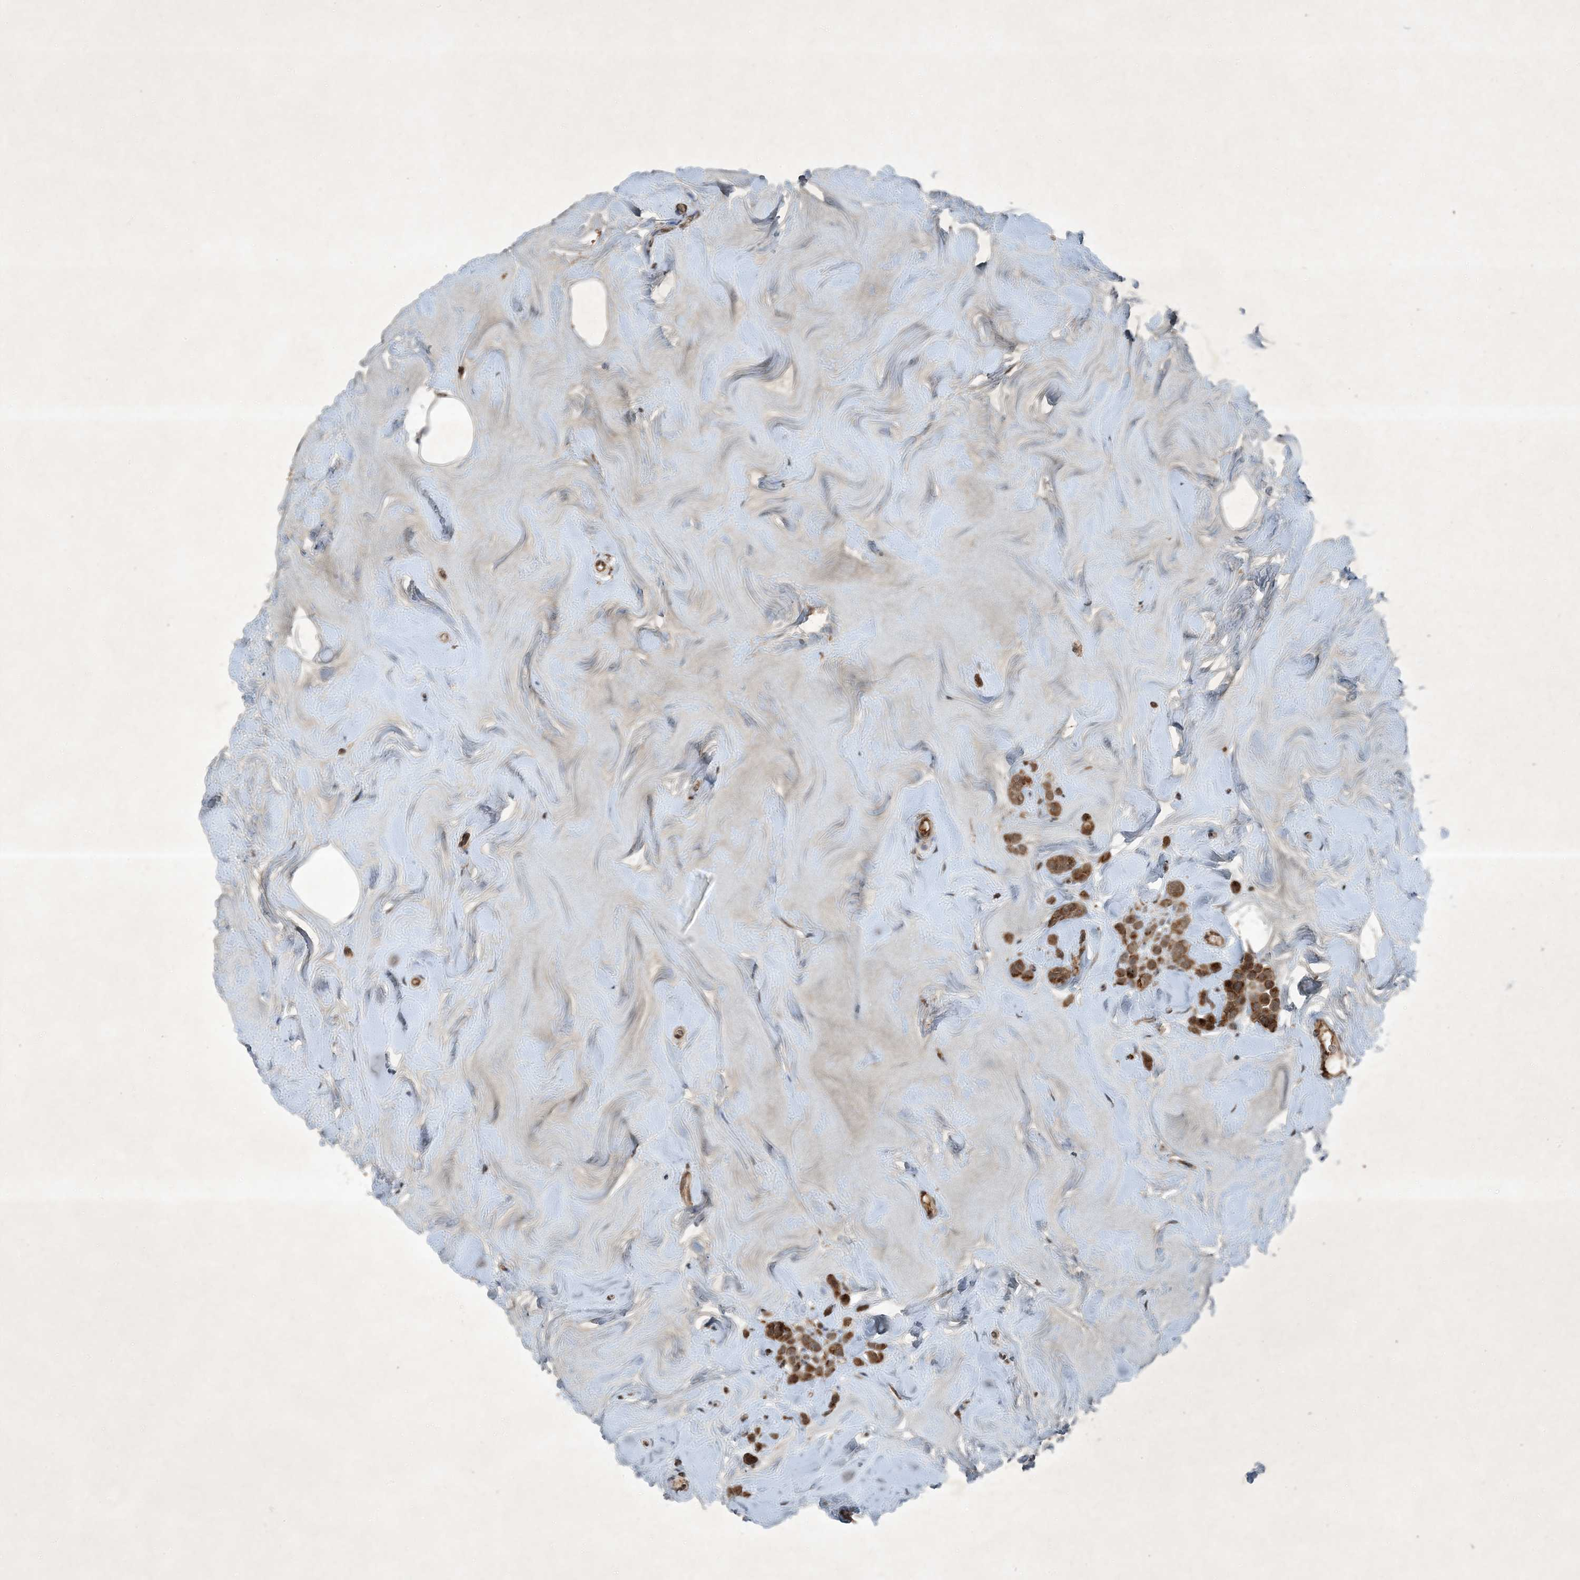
{"staining": {"intensity": "moderate", "quantity": ">75%", "location": "cytoplasmic/membranous"}, "tissue": "breast cancer", "cell_type": "Tumor cells", "image_type": "cancer", "snomed": [{"axis": "morphology", "description": "Lobular carcinoma"}, {"axis": "topography", "description": "Breast"}], "caption": "This is a micrograph of immunohistochemistry (IHC) staining of breast cancer (lobular carcinoma), which shows moderate staining in the cytoplasmic/membranous of tumor cells.", "gene": "MDN1", "patient": {"sex": "female", "age": 47}}